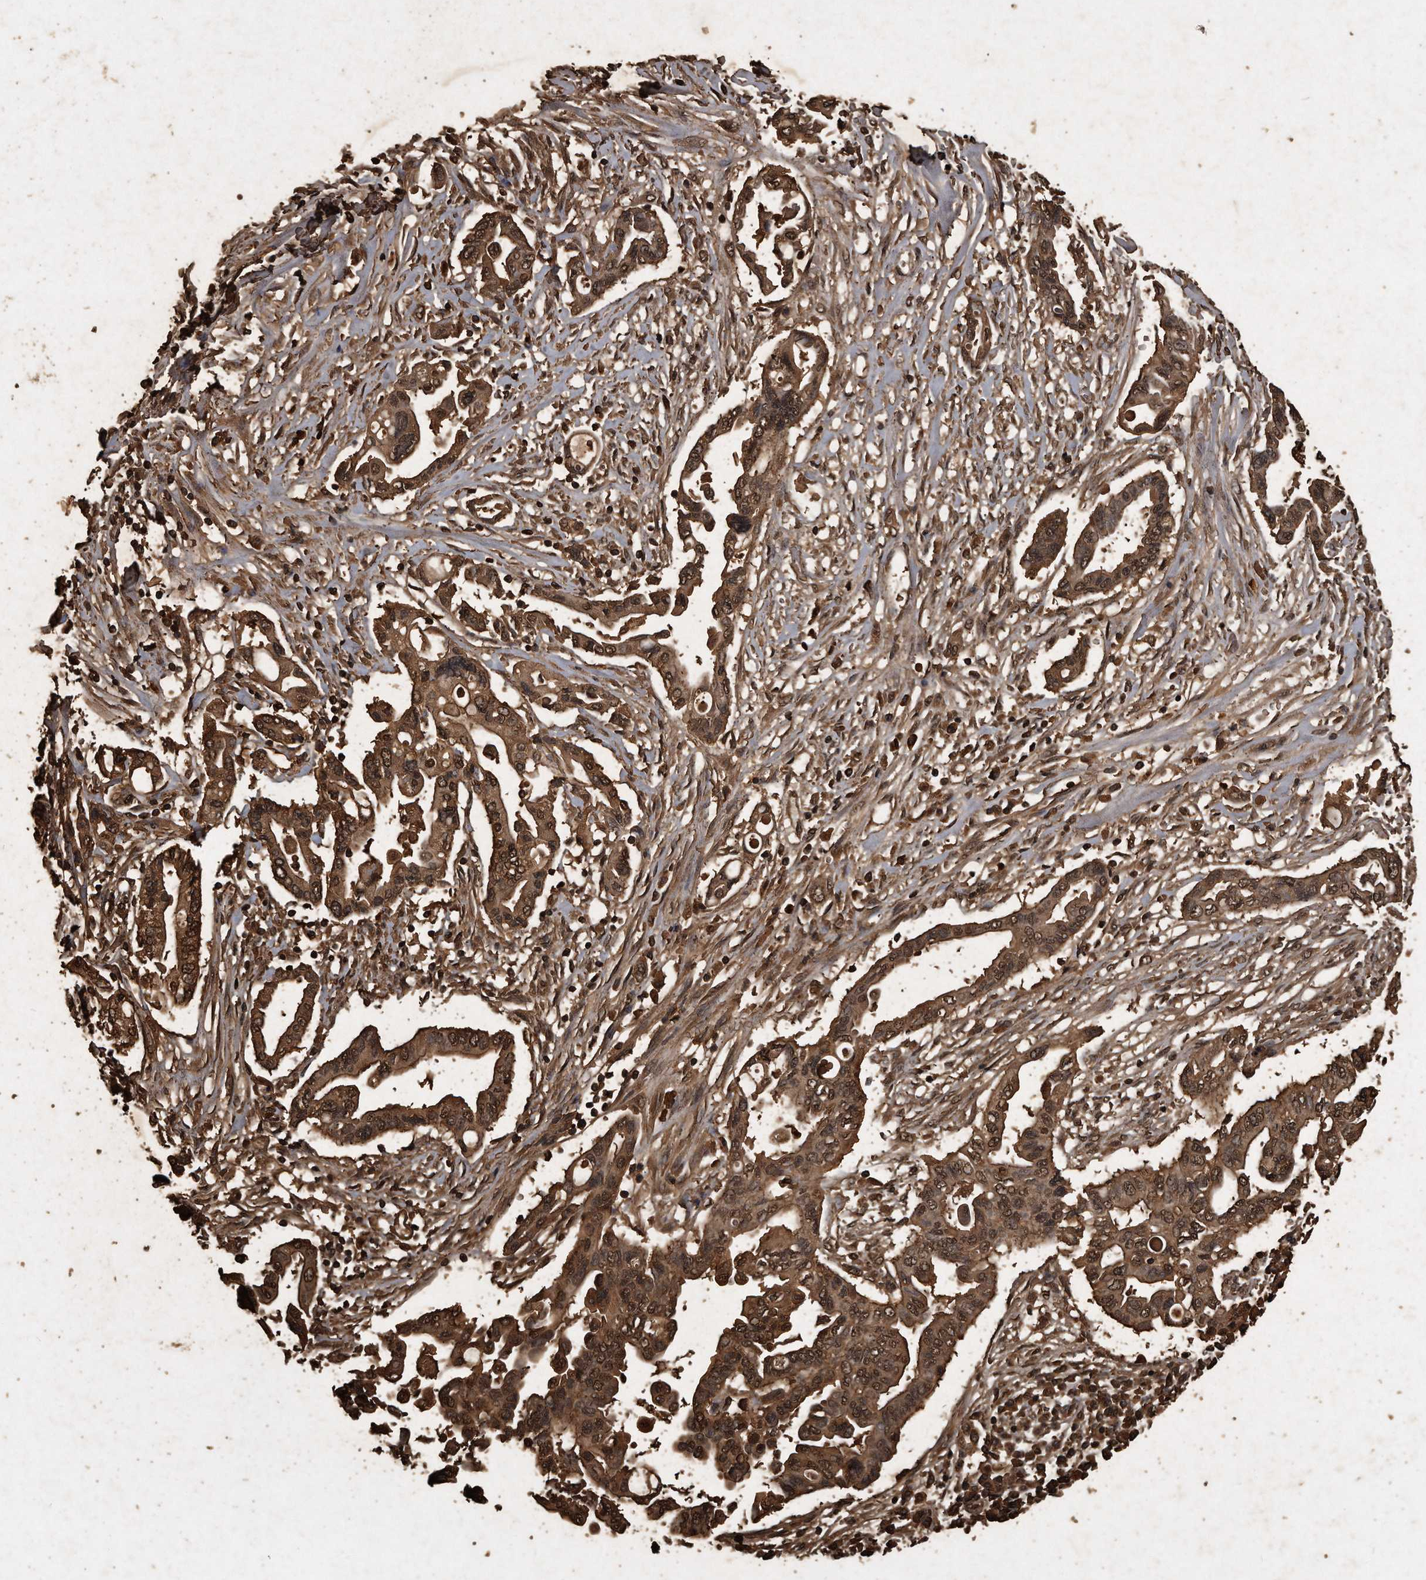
{"staining": {"intensity": "moderate", "quantity": ">75%", "location": "cytoplasmic/membranous,nuclear"}, "tissue": "pancreatic cancer", "cell_type": "Tumor cells", "image_type": "cancer", "snomed": [{"axis": "morphology", "description": "Adenocarcinoma, NOS"}, {"axis": "topography", "description": "Pancreas"}], "caption": "A high-resolution image shows IHC staining of adenocarcinoma (pancreatic), which reveals moderate cytoplasmic/membranous and nuclear expression in approximately >75% of tumor cells.", "gene": "CFLAR", "patient": {"sex": "female", "age": 57}}